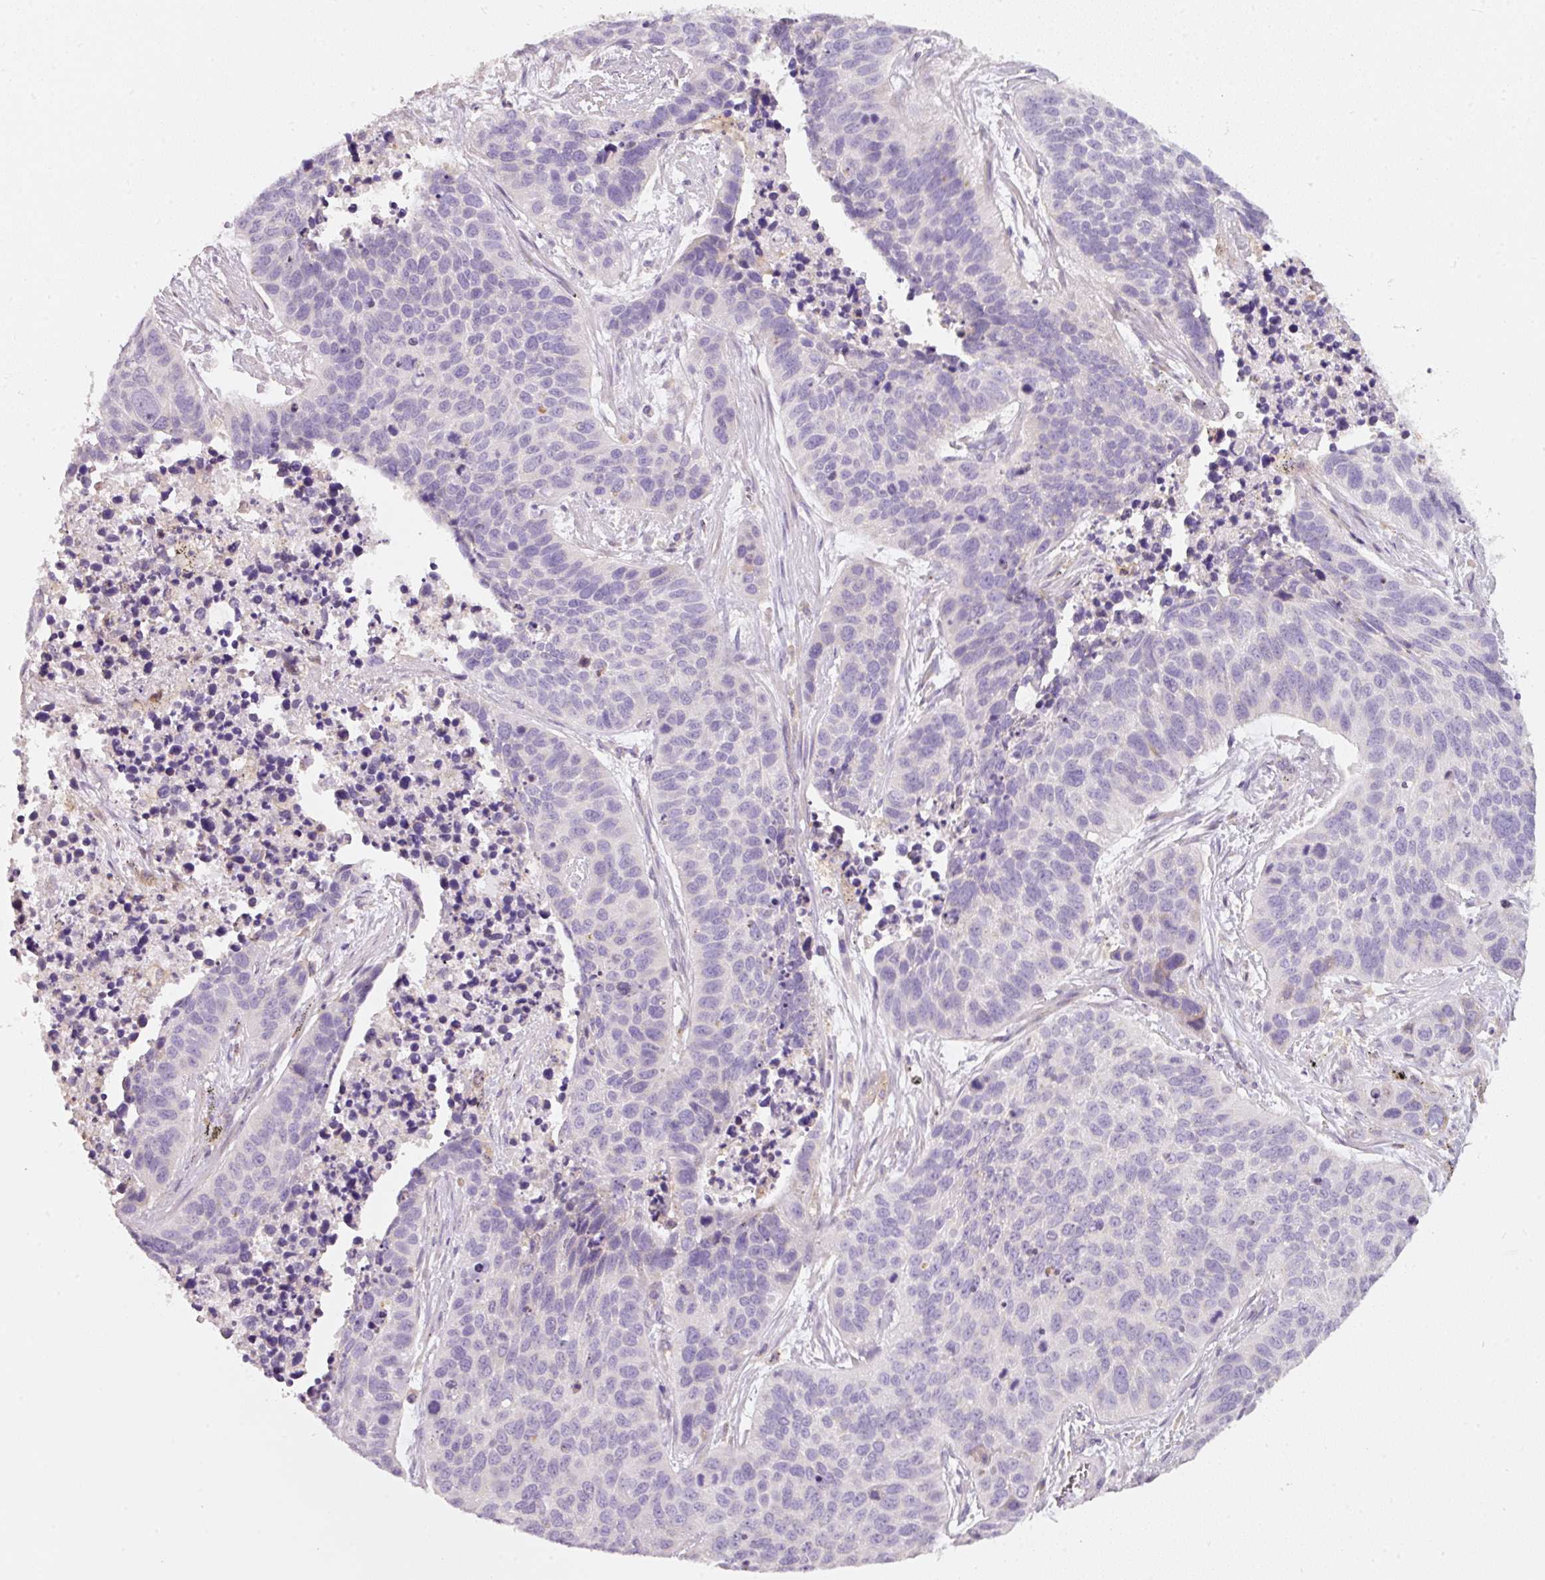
{"staining": {"intensity": "negative", "quantity": "none", "location": "none"}, "tissue": "lung cancer", "cell_type": "Tumor cells", "image_type": "cancer", "snomed": [{"axis": "morphology", "description": "Squamous cell carcinoma, NOS"}, {"axis": "topography", "description": "Lung"}], "caption": "The photomicrograph demonstrates no staining of tumor cells in lung cancer (squamous cell carcinoma).", "gene": "IQGAP2", "patient": {"sex": "male", "age": 62}}